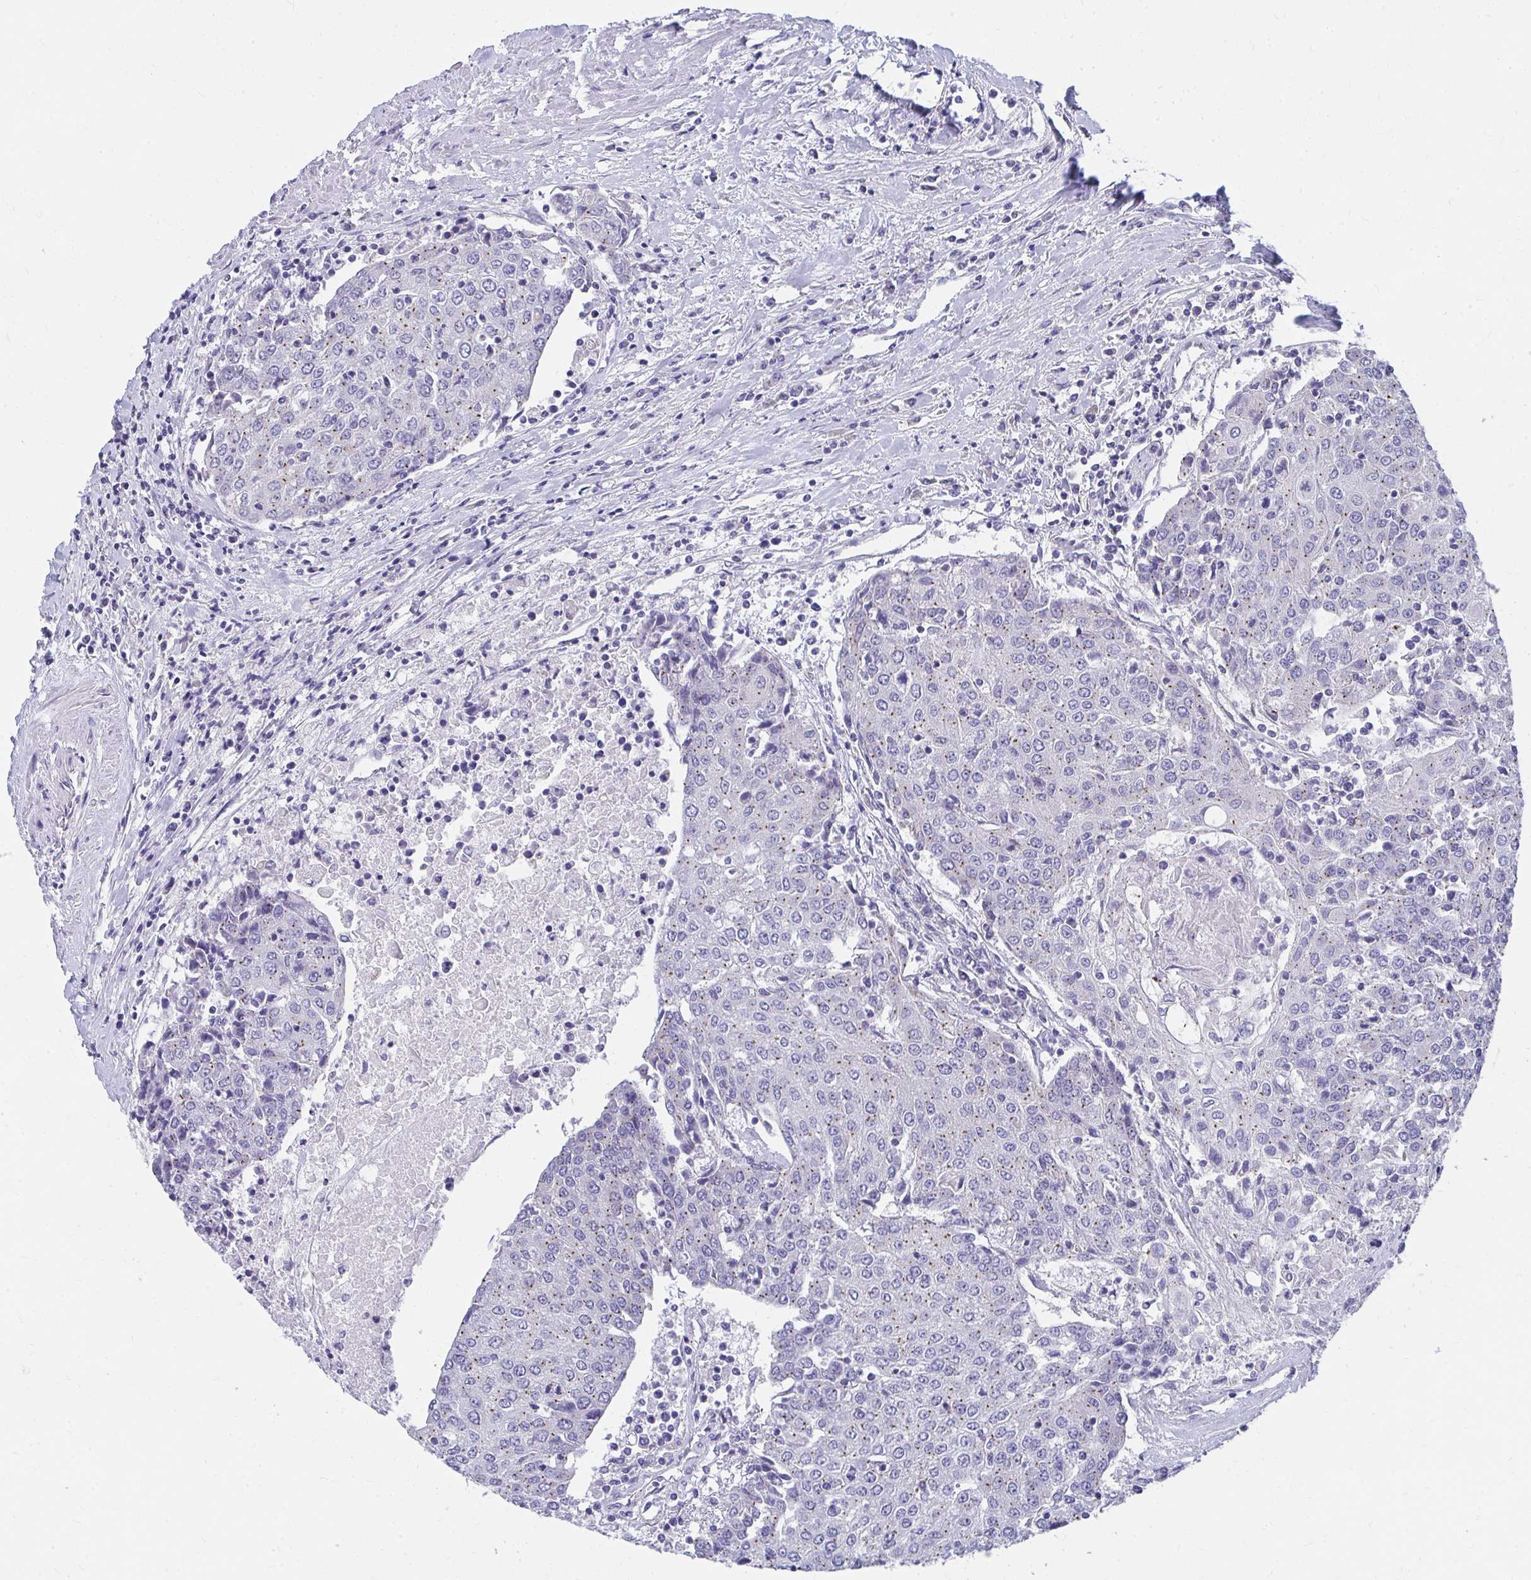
{"staining": {"intensity": "weak", "quantity": "<25%", "location": "cytoplasmic/membranous"}, "tissue": "urothelial cancer", "cell_type": "Tumor cells", "image_type": "cancer", "snomed": [{"axis": "morphology", "description": "Urothelial carcinoma, High grade"}, {"axis": "topography", "description": "Urinary bladder"}], "caption": "The image displays no staining of tumor cells in urothelial cancer.", "gene": "TMPRSS2", "patient": {"sex": "female", "age": 85}}